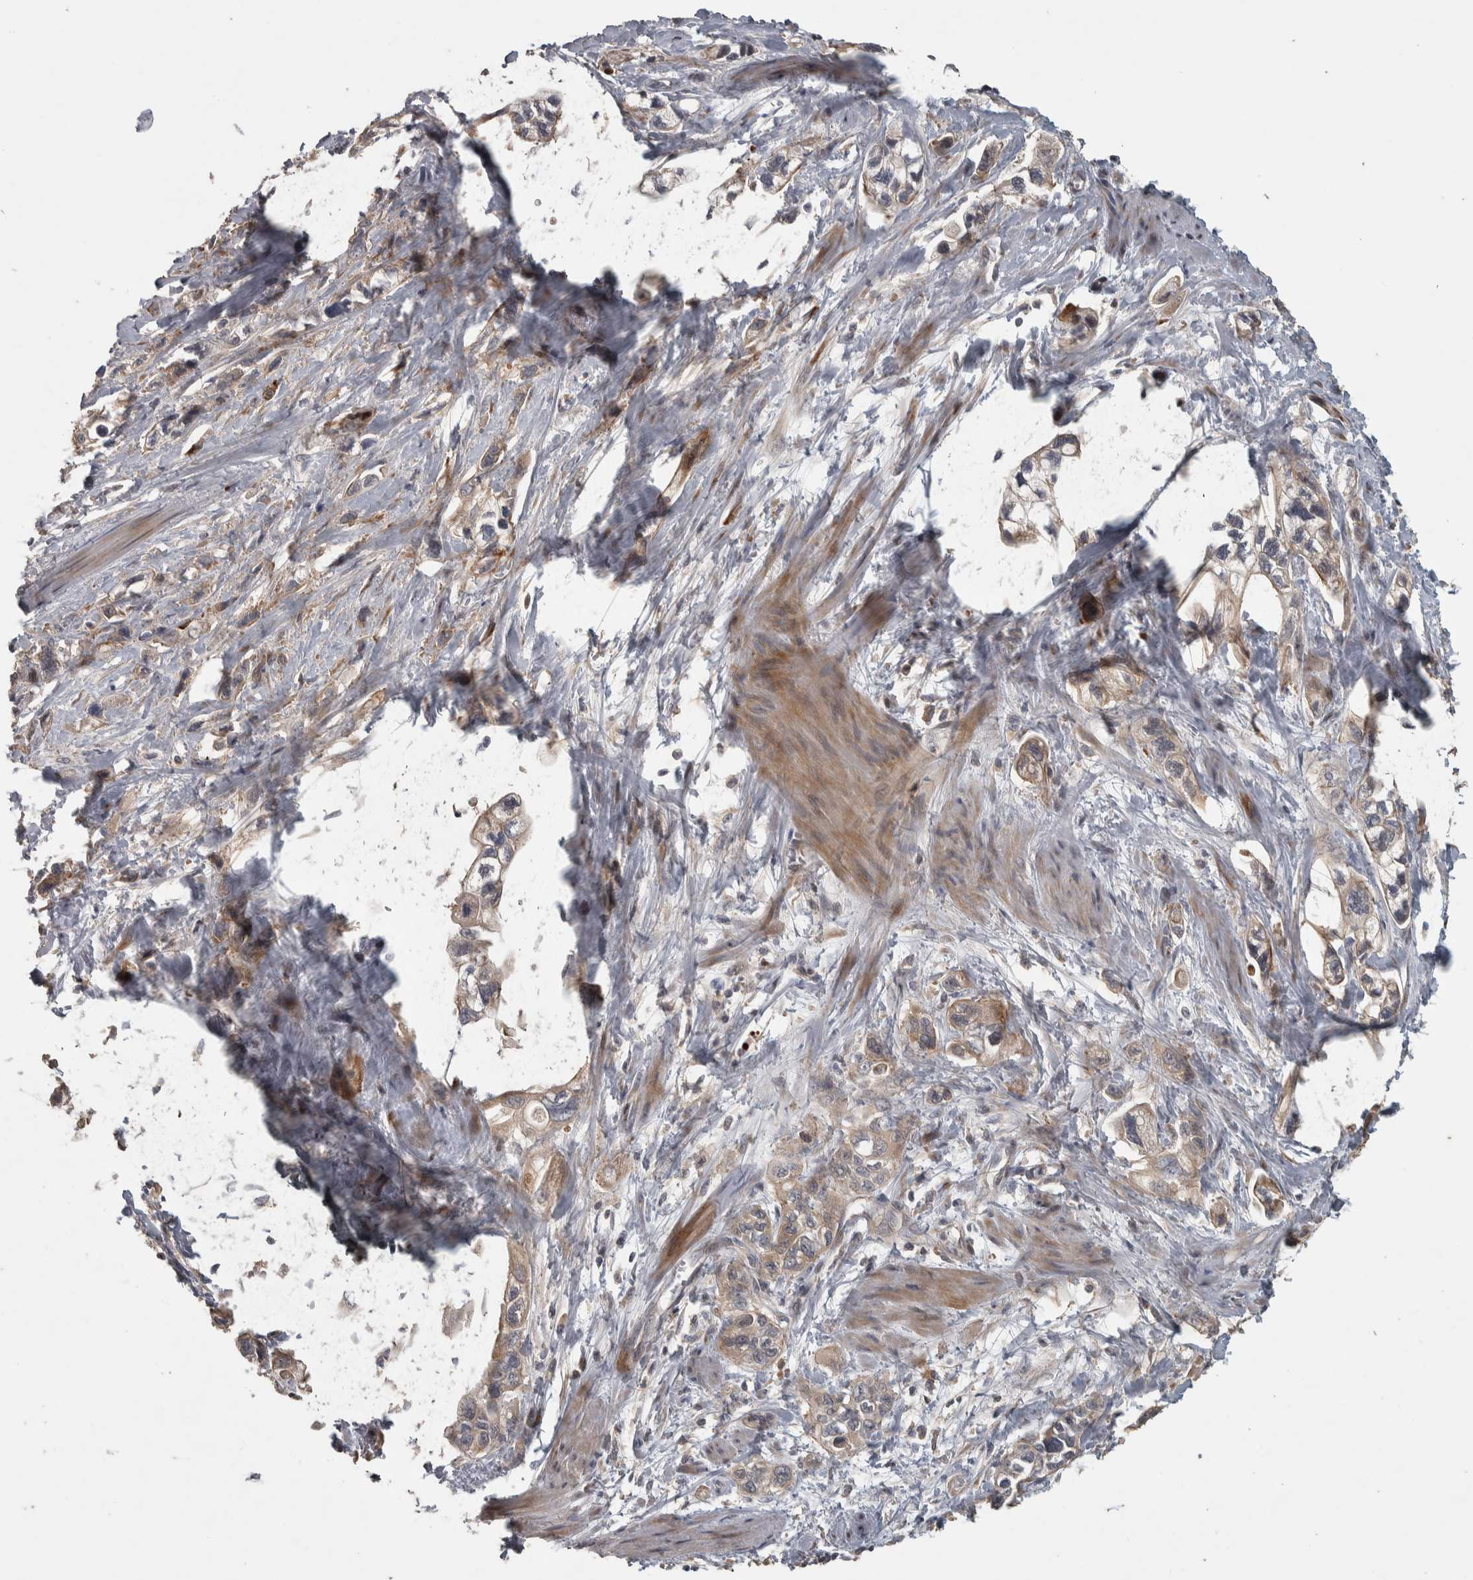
{"staining": {"intensity": "weak", "quantity": ">75%", "location": "cytoplasmic/membranous"}, "tissue": "pancreatic cancer", "cell_type": "Tumor cells", "image_type": "cancer", "snomed": [{"axis": "morphology", "description": "Adenocarcinoma, NOS"}, {"axis": "topography", "description": "Pancreas"}], "caption": "Protein staining reveals weak cytoplasmic/membranous staining in about >75% of tumor cells in pancreatic cancer. The protein of interest is stained brown, and the nuclei are stained in blue (DAB IHC with brightfield microscopy, high magnification).", "gene": "ERAL1", "patient": {"sex": "male", "age": 74}}